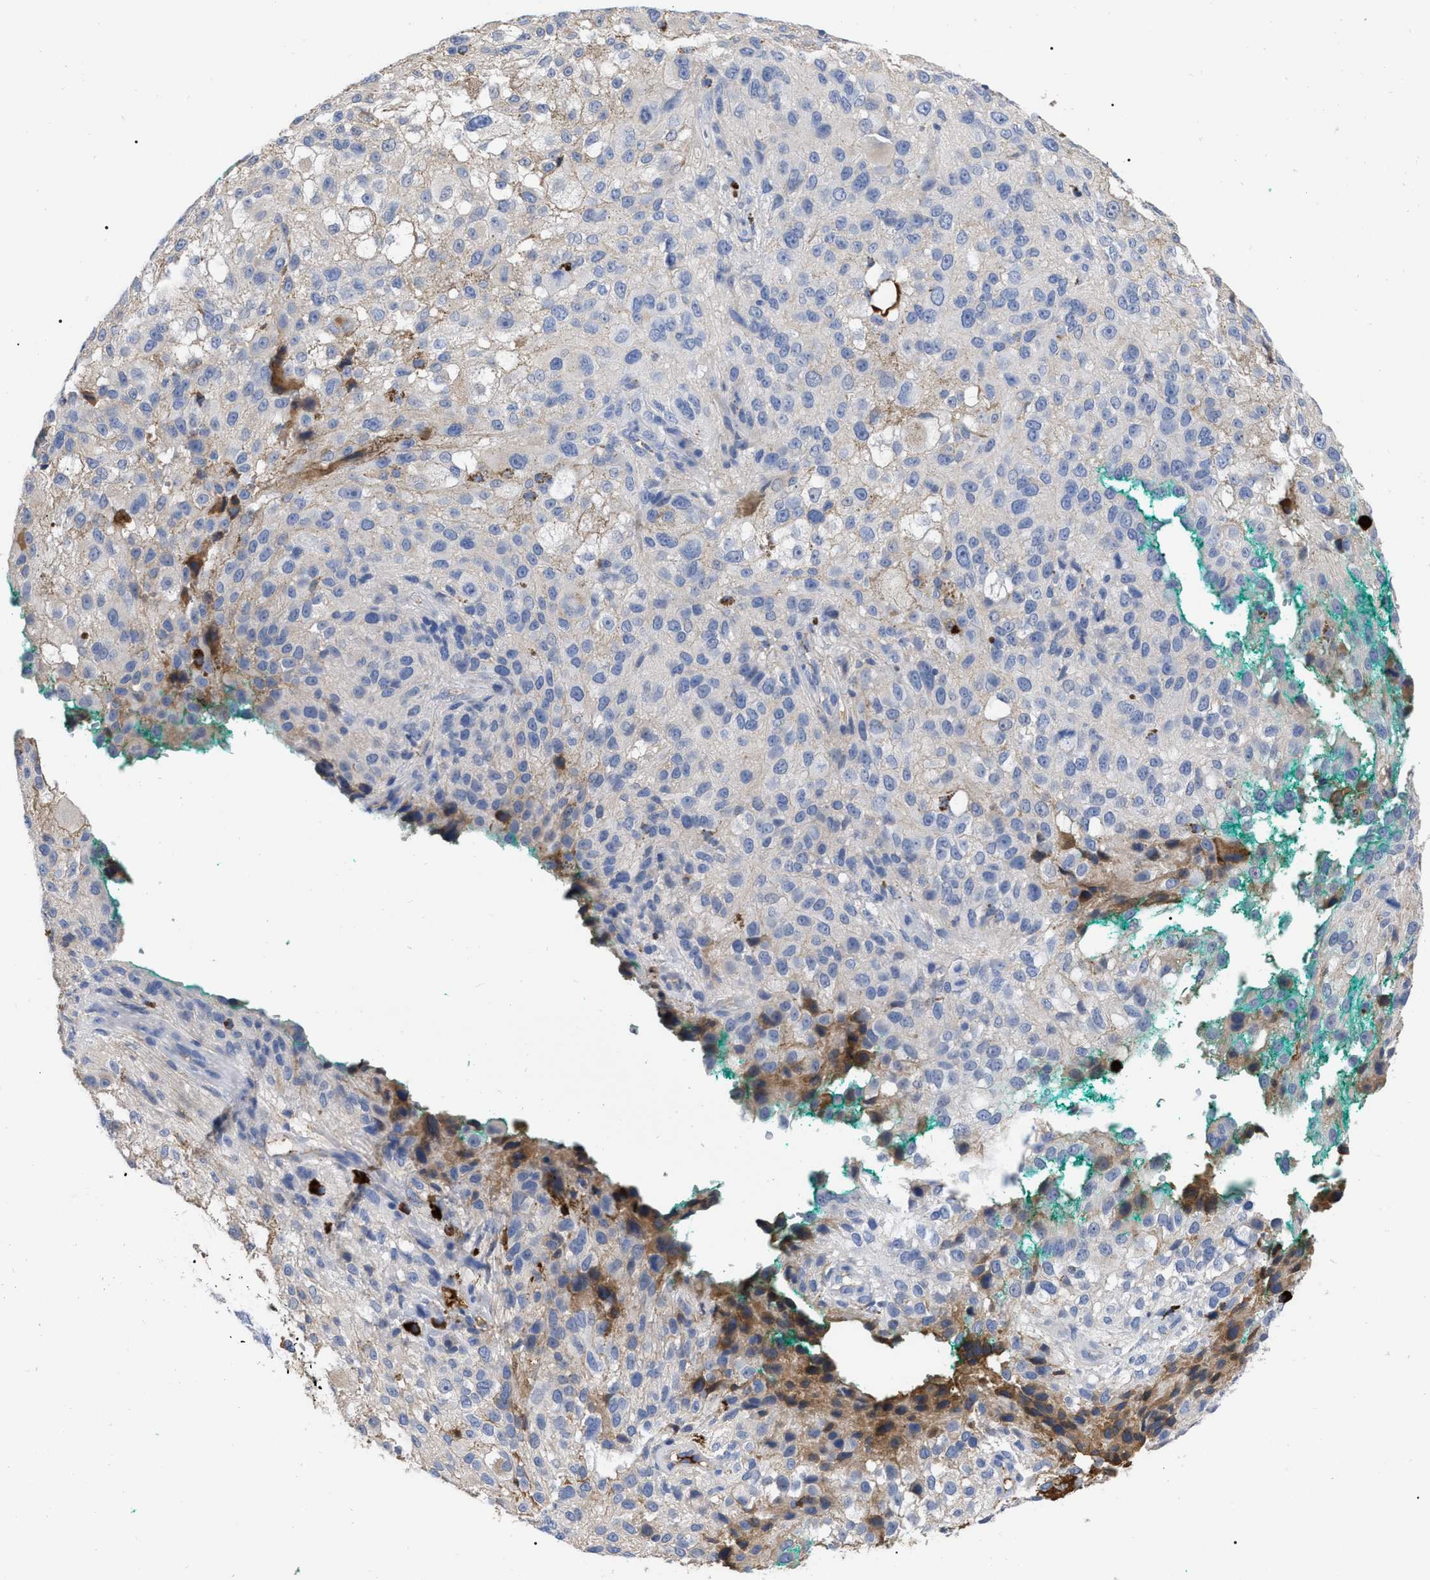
{"staining": {"intensity": "moderate", "quantity": "<25%", "location": "cytoplasmic/membranous"}, "tissue": "melanoma", "cell_type": "Tumor cells", "image_type": "cancer", "snomed": [{"axis": "morphology", "description": "Necrosis, NOS"}, {"axis": "morphology", "description": "Malignant melanoma, NOS"}, {"axis": "topography", "description": "Skin"}], "caption": "A brown stain highlights moderate cytoplasmic/membranous positivity of a protein in melanoma tumor cells.", "gene": "IGHV5-51", "patient": {"sex": "female", "age": 87}}